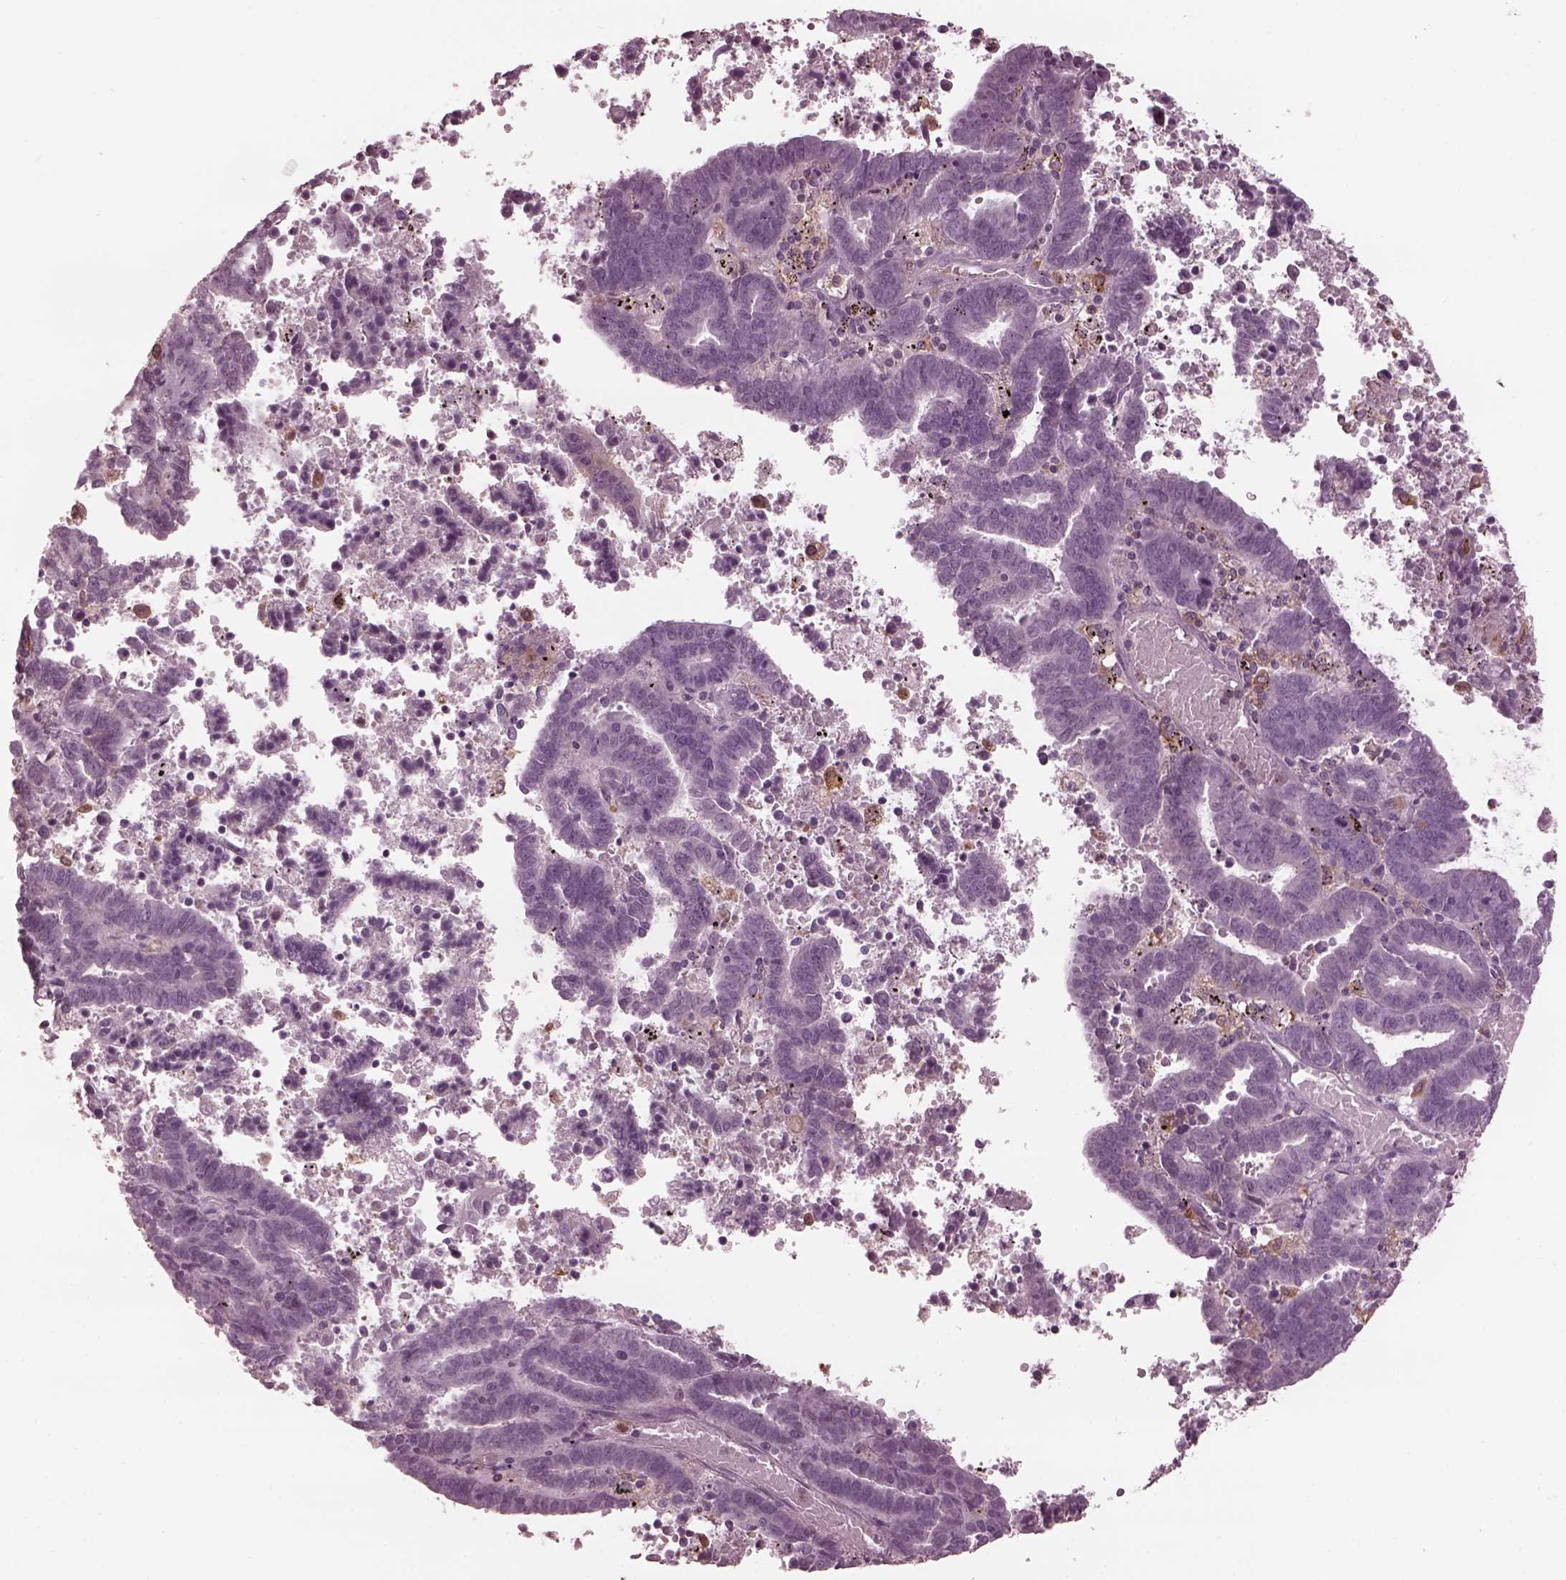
{"staining": {"intensity": "negative", "quantity": "none", "location": "none"}, "tissue": "endometrial cancer", "cell_type": "Tumor cells", "image_type": "cancer", "snomed": [{"axis": "morphology", "description": "Adenocarcinoma, NOS"}, {"axis": "topography", "description": "Uterus"}], "caption": "Adenocarcinoma (endometrial) was stained to show a protein in brown. There is no significant expression in tumor cells.", "gene": "PSTPIP2", "patient": {"sex": "female", "age": 83}}